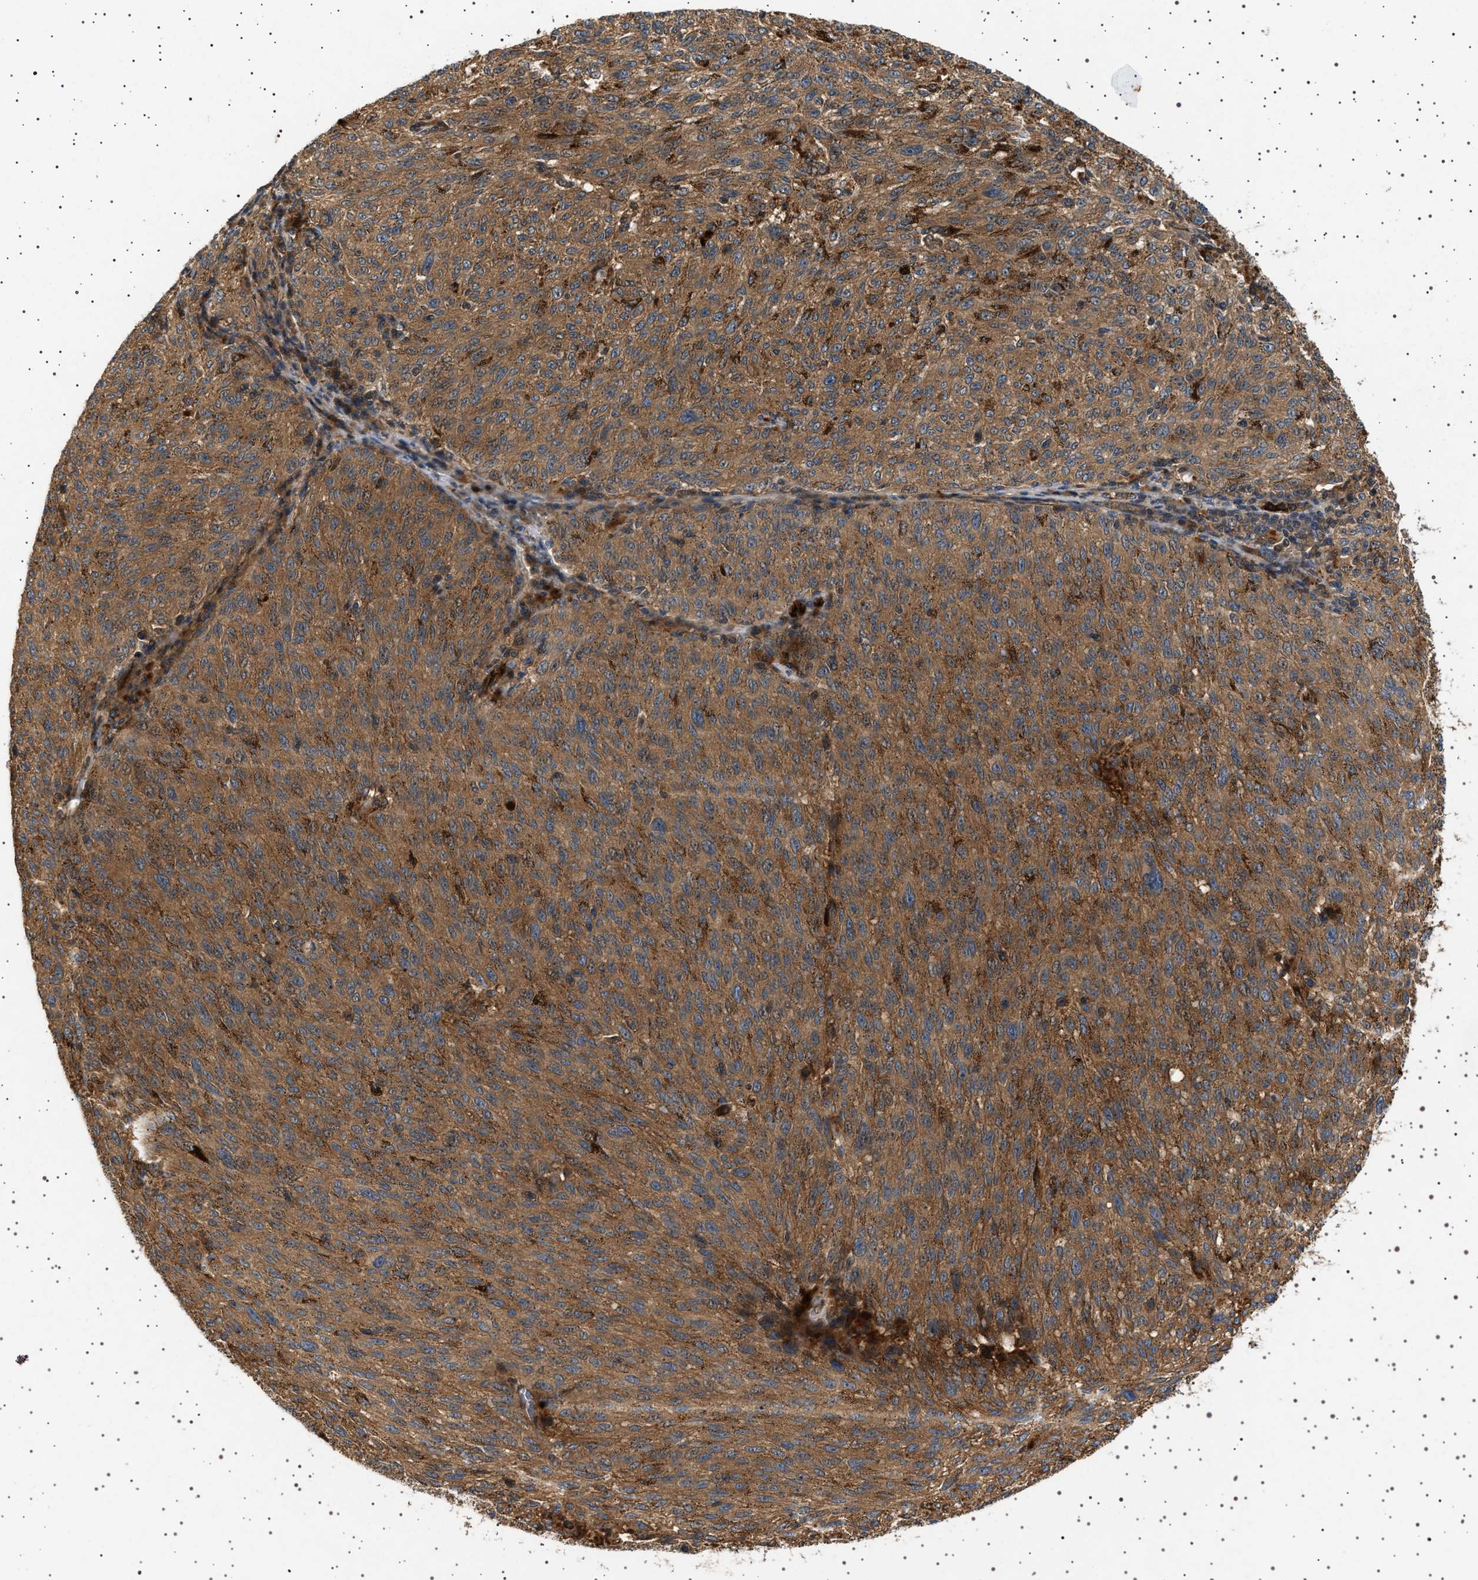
{"staining": {"intensity": "moderate", "quantity": ">75%", "location": "cytoplasmic/membranous"}, "tissue": "melanoma", "cell_type": "Tumor cells", "image_type": "cancer", "snomed": [{"axis": "morphology", "description": "Malignant melanoma, NOS"}, {"axis": "topography", "description": "Skin"}], "caption": "Immunohistochemical staining of malignant melanoma shows medium levels of moderate cytoplasmic/membranous expression in about >75% of tumor cells.", "gene": "FICD", "patient": {"sex": "female", "age": 72}}